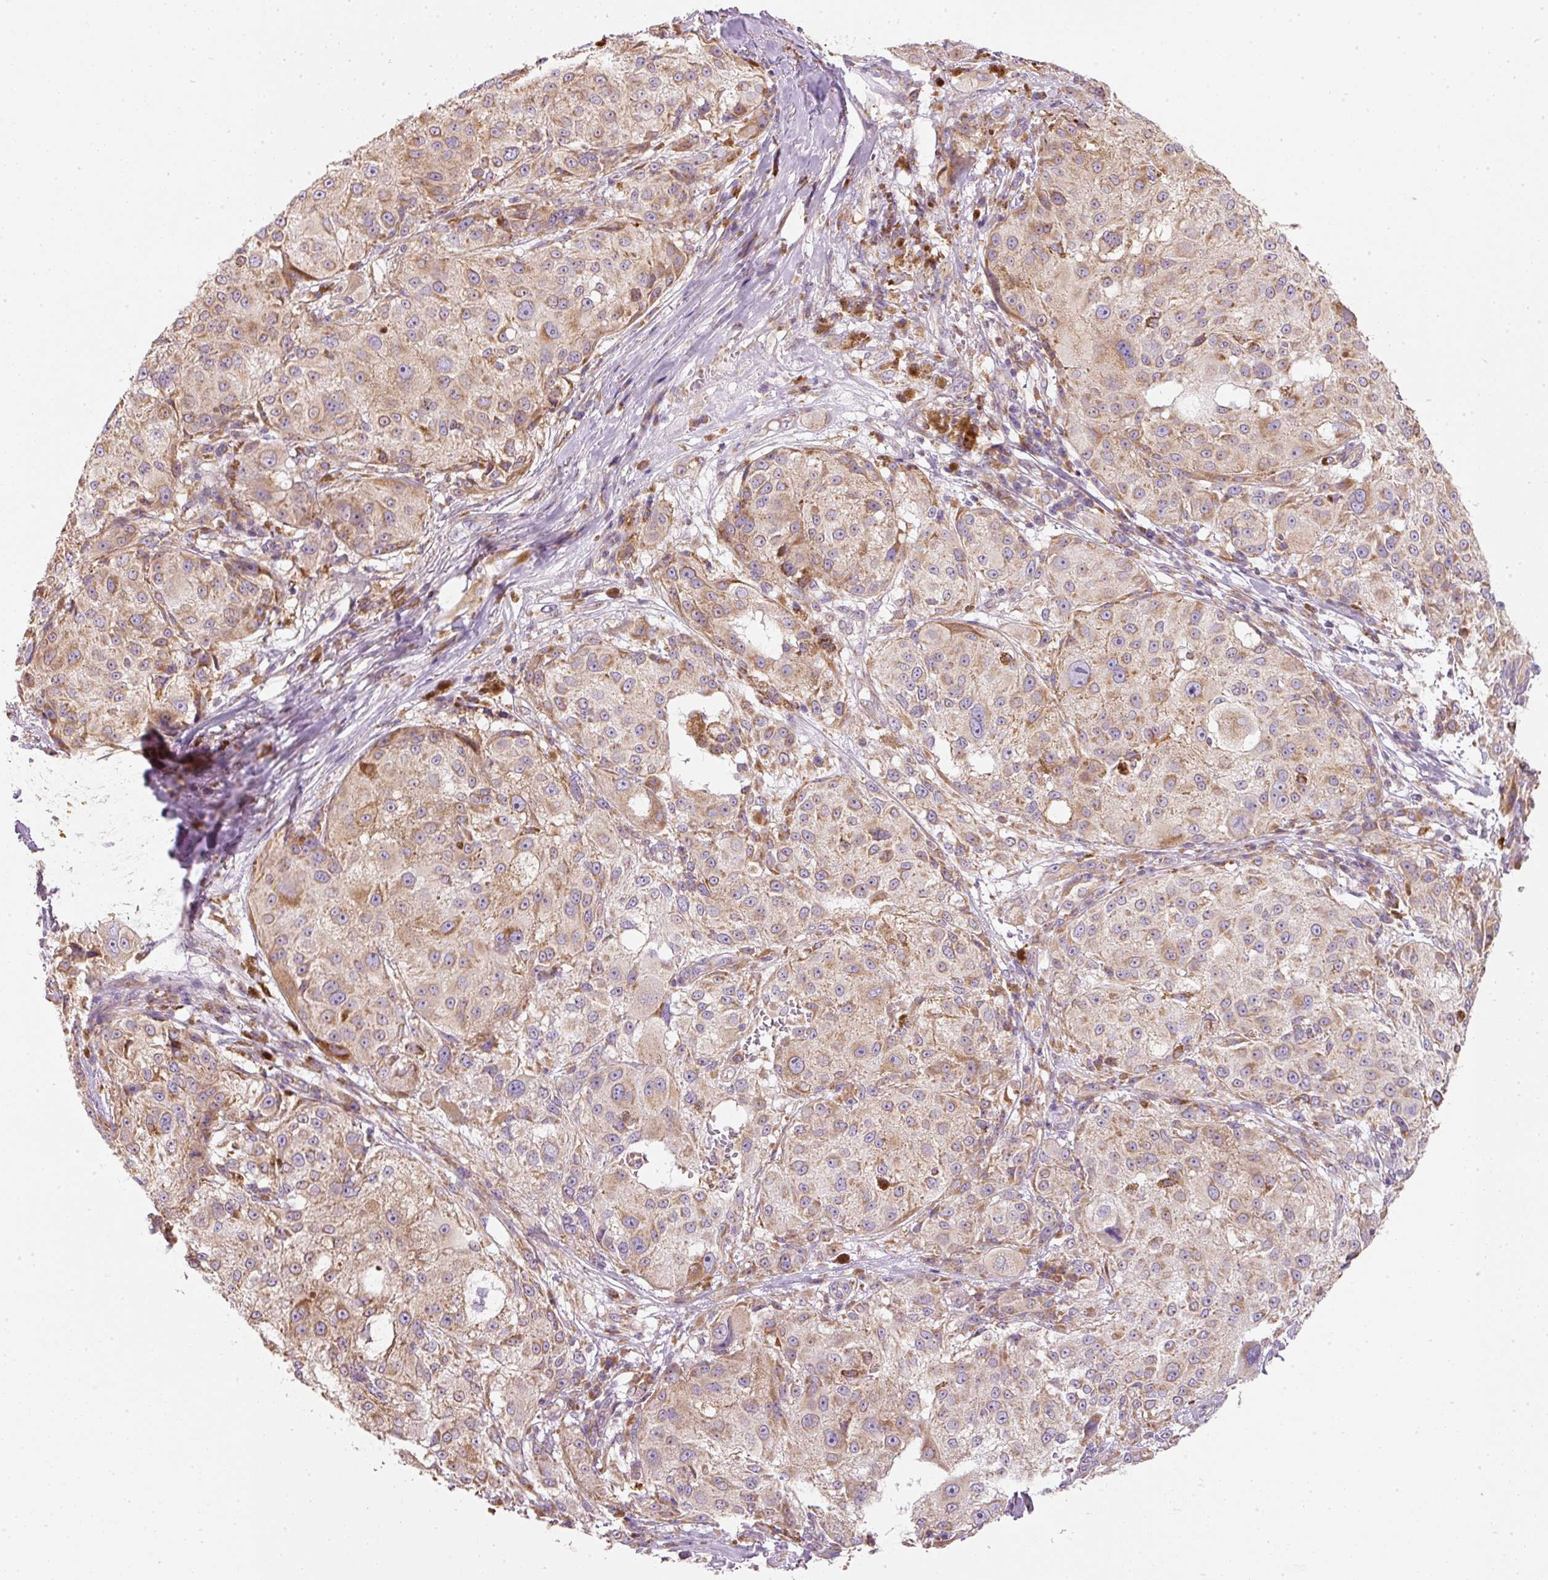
{"staining": {"intensity": "moderate", "quantity": ">75%", "location": "cytoplasmic/membranous"}, "tissue": "melanoma", "cell_type": "Tumor cells", "image_type": "cancer", "snomed": [{"axis": "morphology", "description": "Necrosis, NOS"}, {"axis": "morphology", "description": "Malignant melanoma, NOS"}, {"axis": "topography", "description": "Skin"}], "caption": "Malignant melanoma tissue displays moderate cytoplasmic/membranous staining in approximately >75% of tumor cells", "gene": "MORN4", "patient": {"sex": "female", "age": 87}}